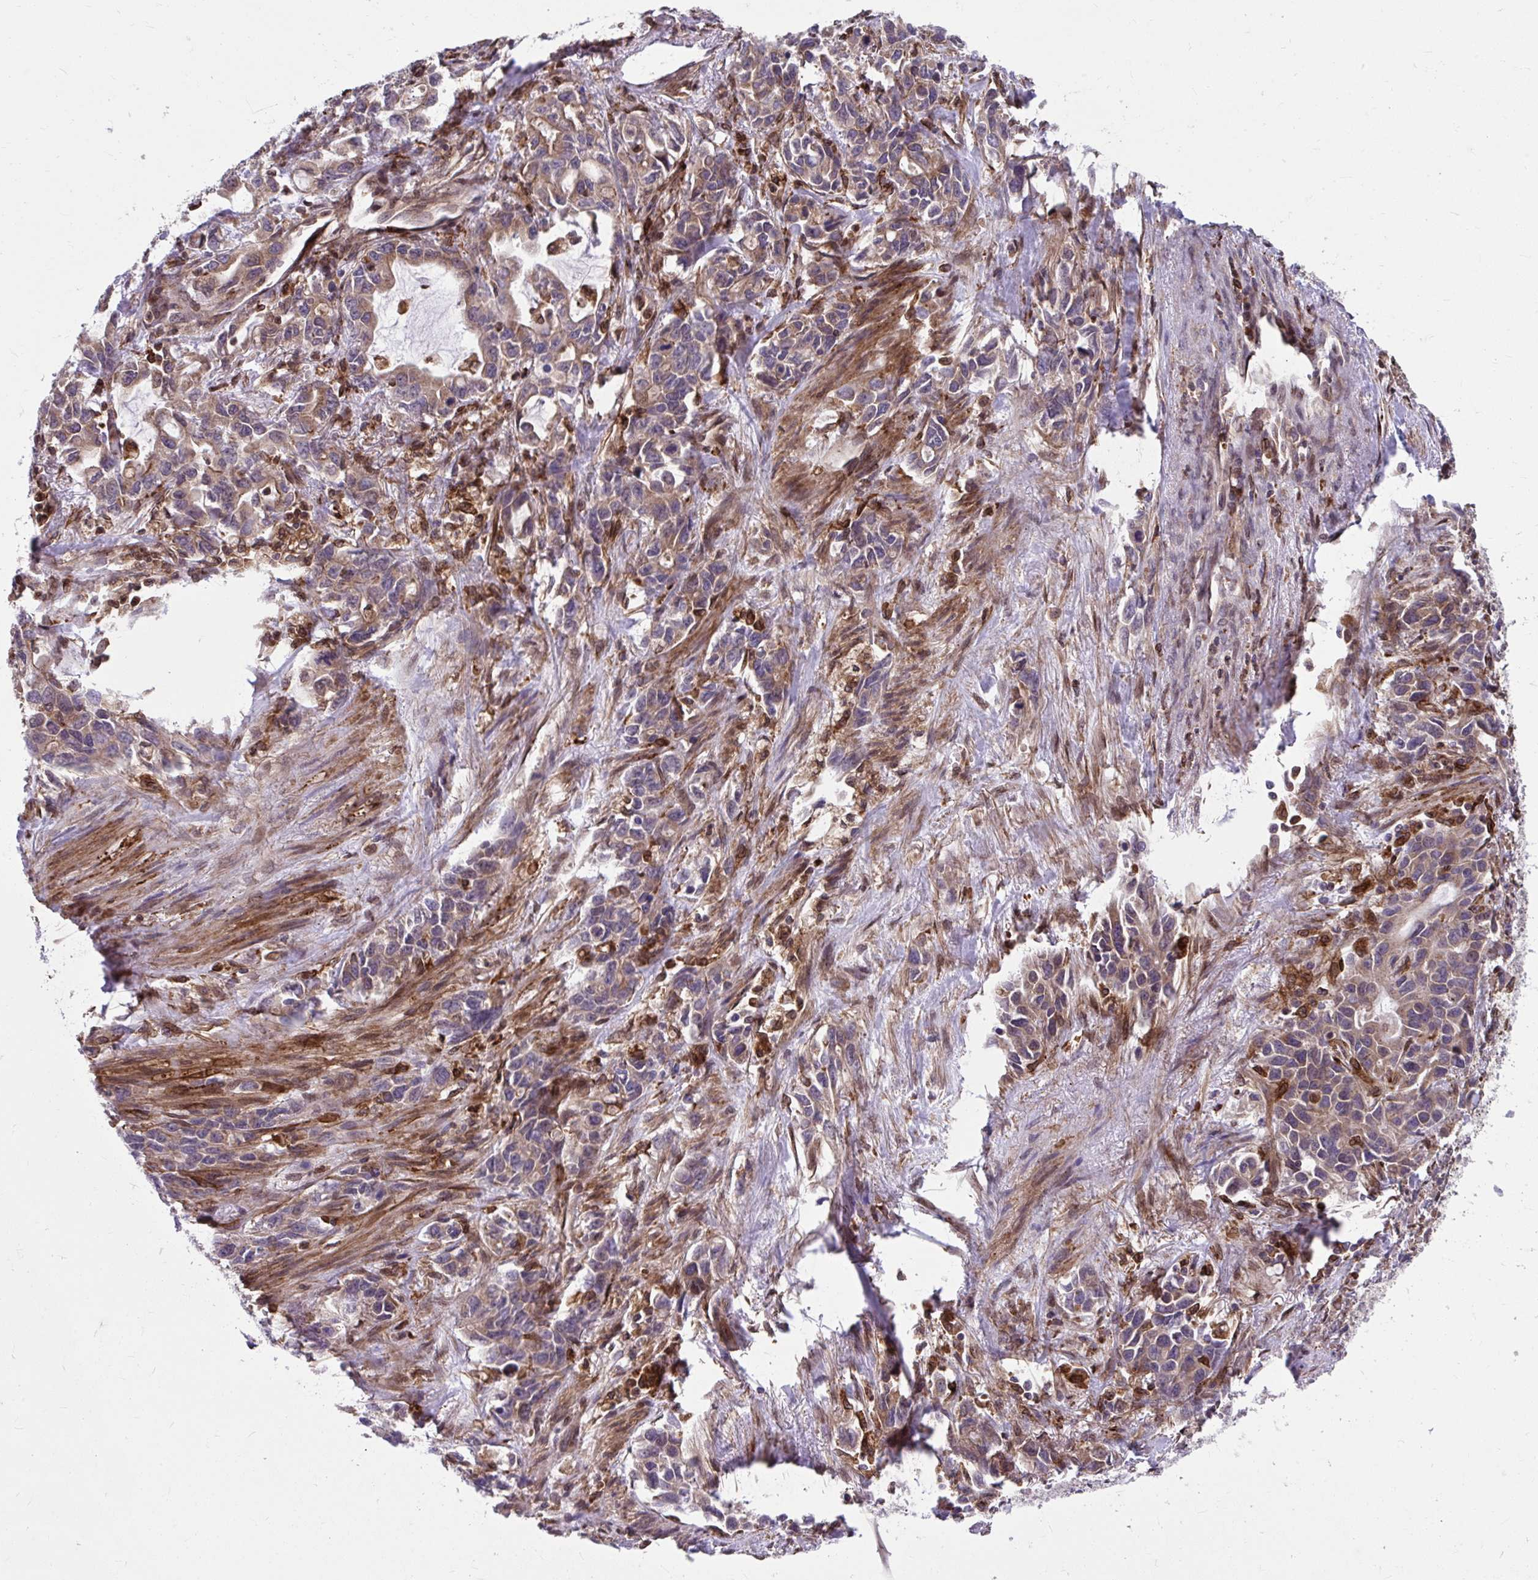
{"staining": {"intensity": "weak", "quantity": "25%-75%", "location": "cytoplasmic/membranous"}, "tissue": "stomach cancer", "cell_type": "Tumor cells", "image_type": "cancer", "snomed": [{"axis": "morphology", "description": "Adenocarcinoma, NOS"}, {"axis": "topography", "description": "Stomach, upper"}], "caption": "Brown immunohistochemical staining in human stomach adenocarcinoma reveals weak cytoplasmic/membranous staining in approximately 25%-75% of tumor cells.", "gene": "STIM2", "patient": {"sex": "male", "age": 85}}